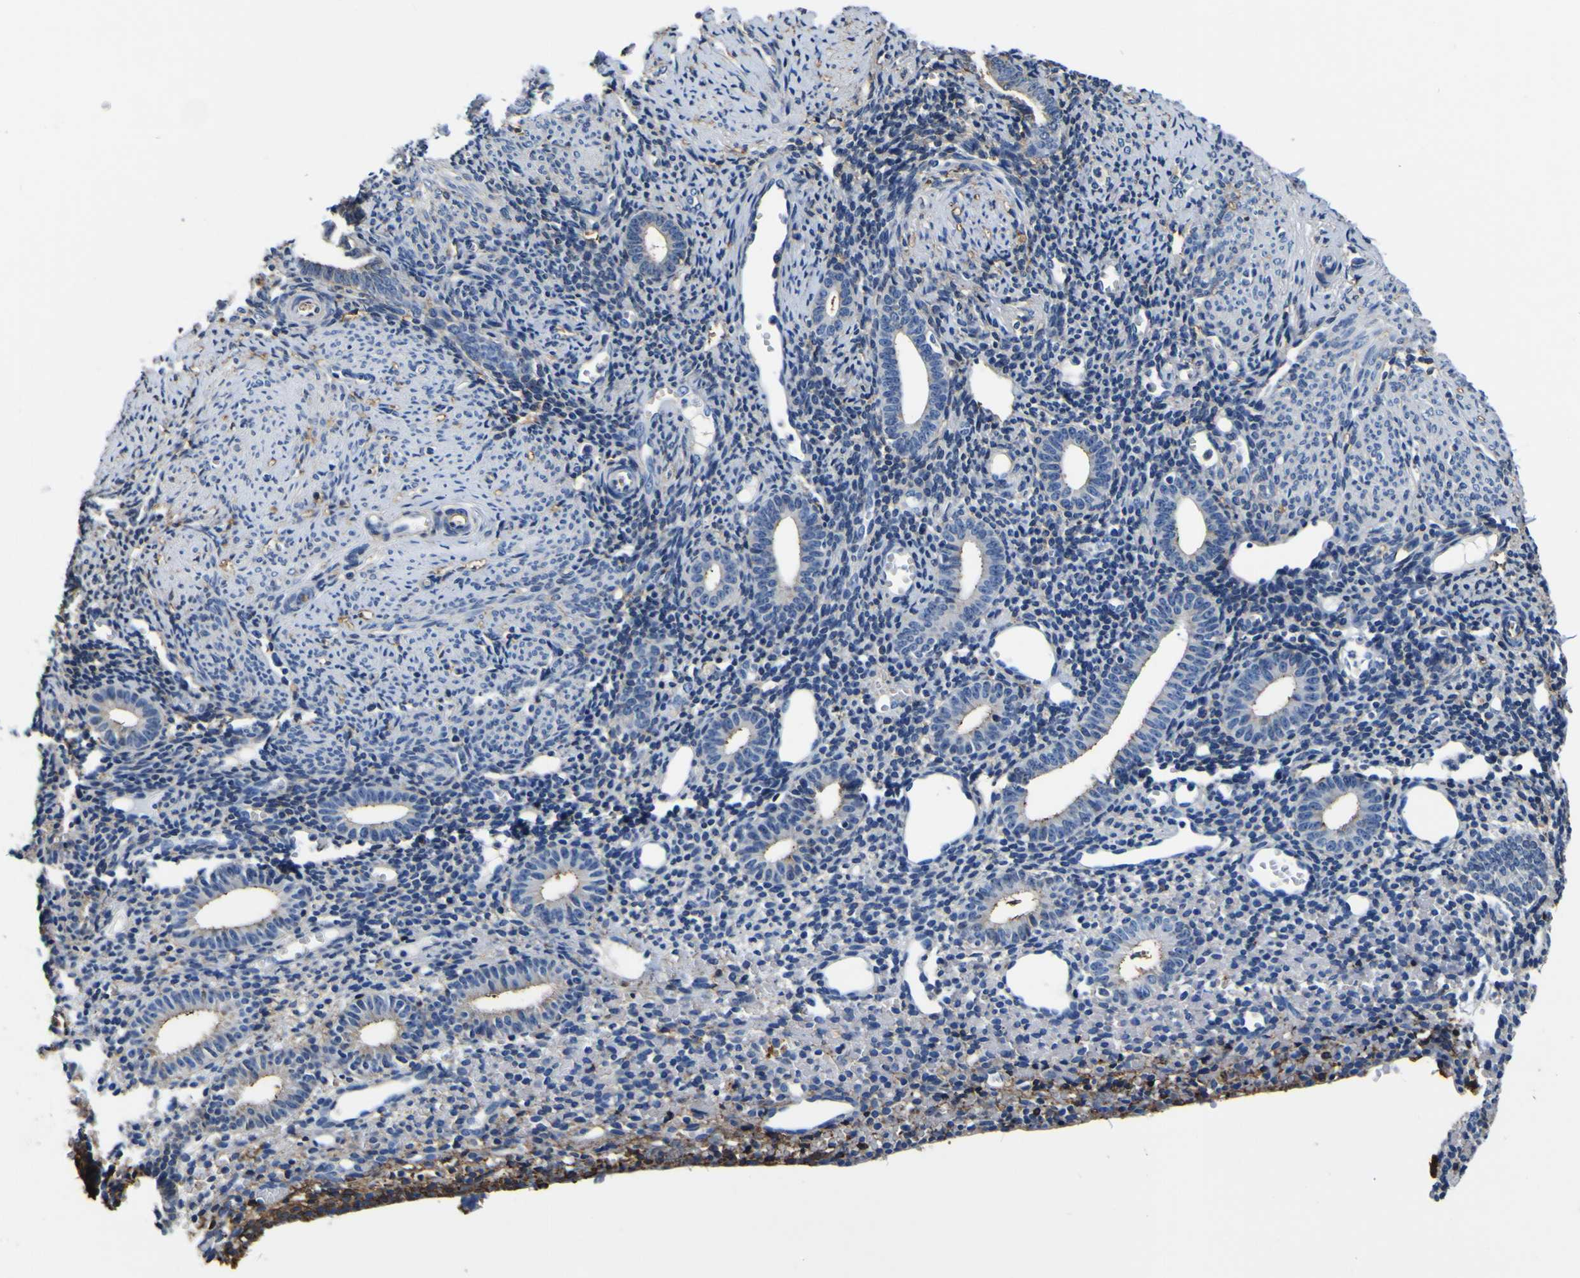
{"staining": {"intensity": "moderate", "quantity": "<25%", "location": "cytoplasmic/membranous"}, "tissue": "endometrium", "cell_type": "Cells in endometrial stroma", "image_type": "normal", "snomed": [{"axis": "morphology", "description": "Normal tissue, NOS"}, {"axis": "topography", "description": "Endometrium"}], "caption": "An image of human endometrium stained for a protein shows moderate cytoplasmic/membranous brown staining in cells in endometrial stroma.", "gene": "PXDN", "patient": {"sex": "female", "age": 50}}